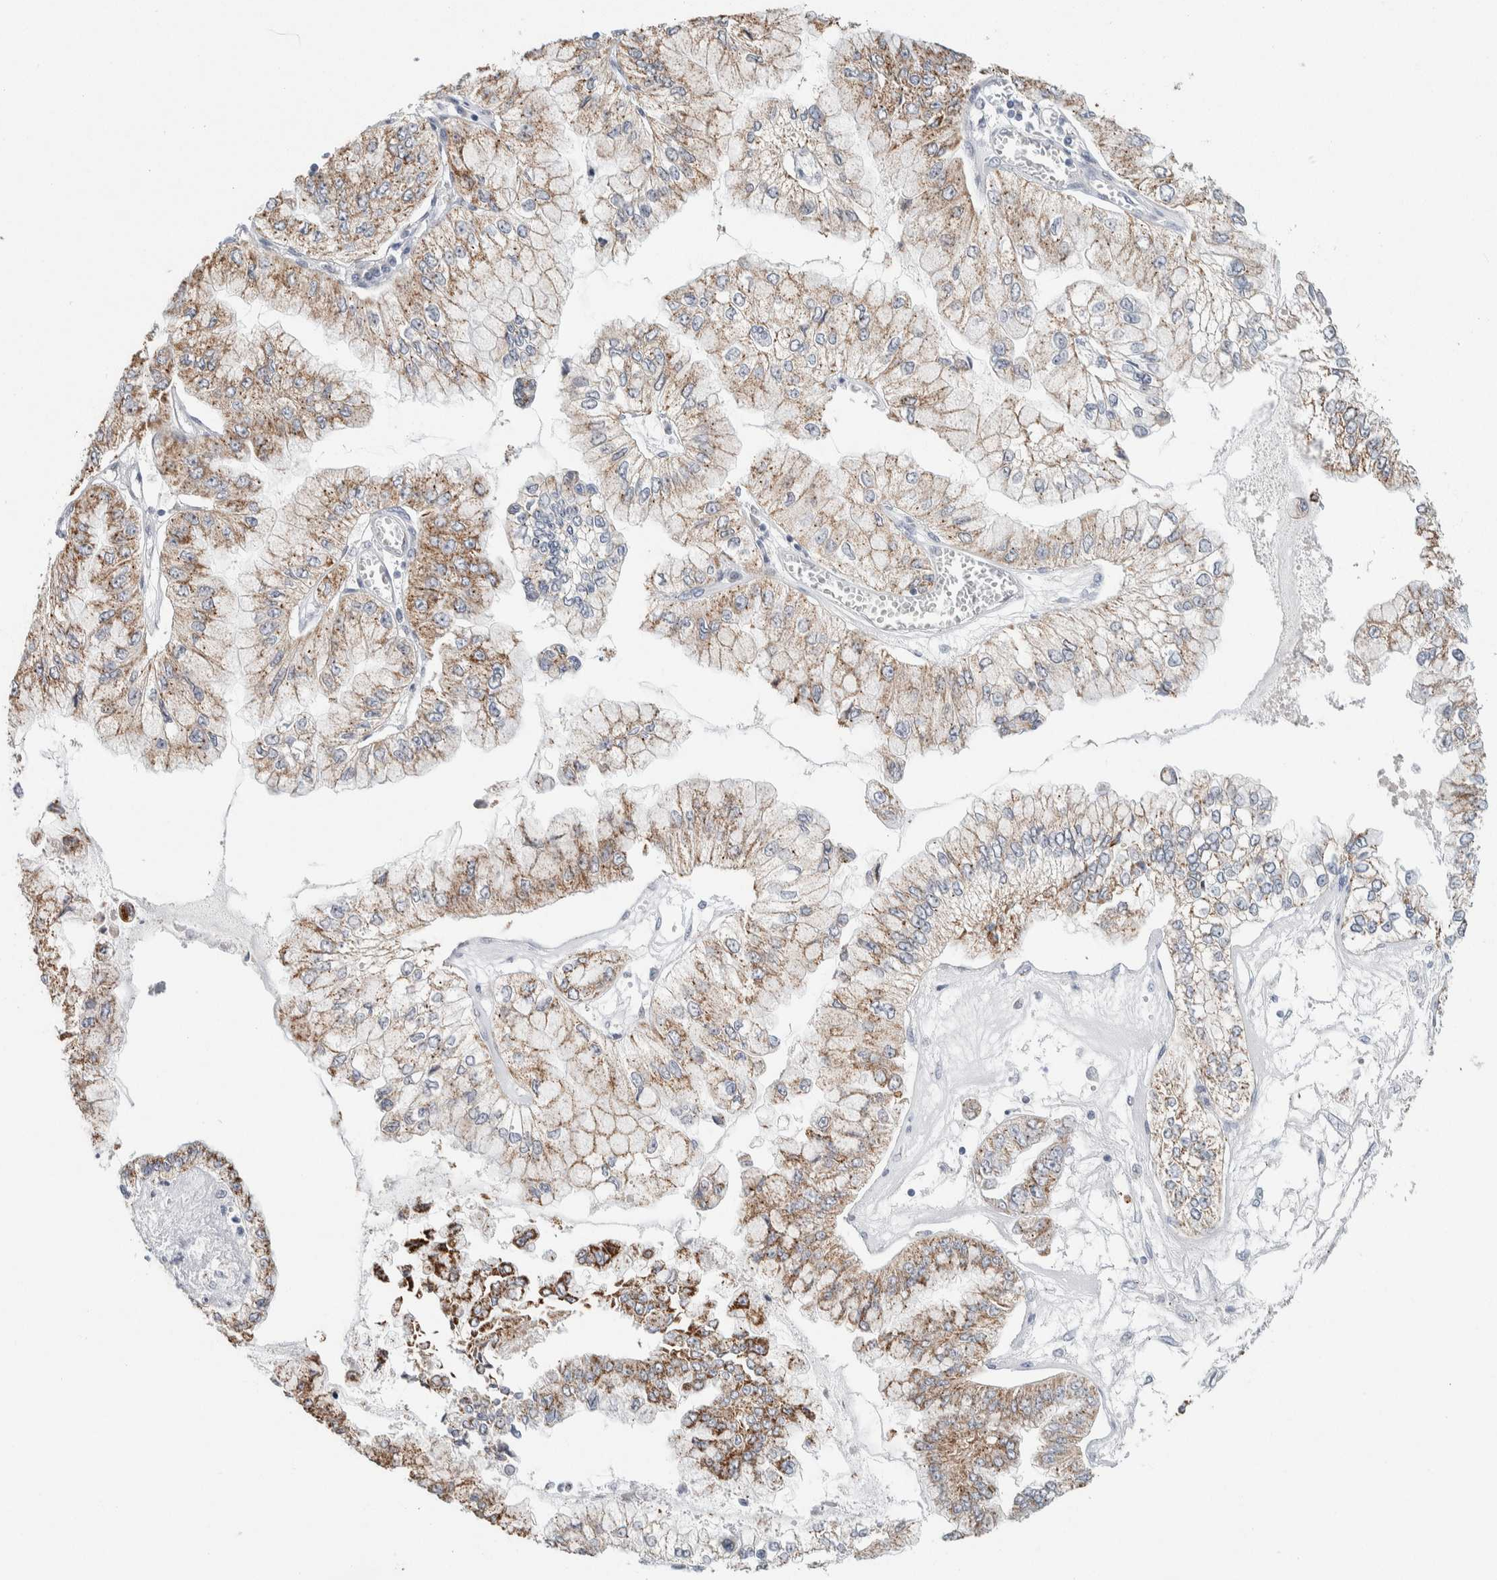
{"staining": {"intensity": "moderate", "quantity": ">75%", "location": "cytoplasmic/membranous"}, "tissue": "liver cancer", "cell_type": "Tumor cells", "image_type": "cancer", "snomed": [{"axis": "morphology", "description": "Cholangiocarcinoma"}, {"axis": "topography", "description": "Liver"}], "caption": "High-power microscopy captured an immunohistochemistry (IHC) histopathology image of cholangiocarcinoma (liver), revealing moderate cytoplasmic/membranous positivity in approximately >75% of tumor cells.", "gene": "SCN2A", "patient": {"sex": "female", "age": 79}}